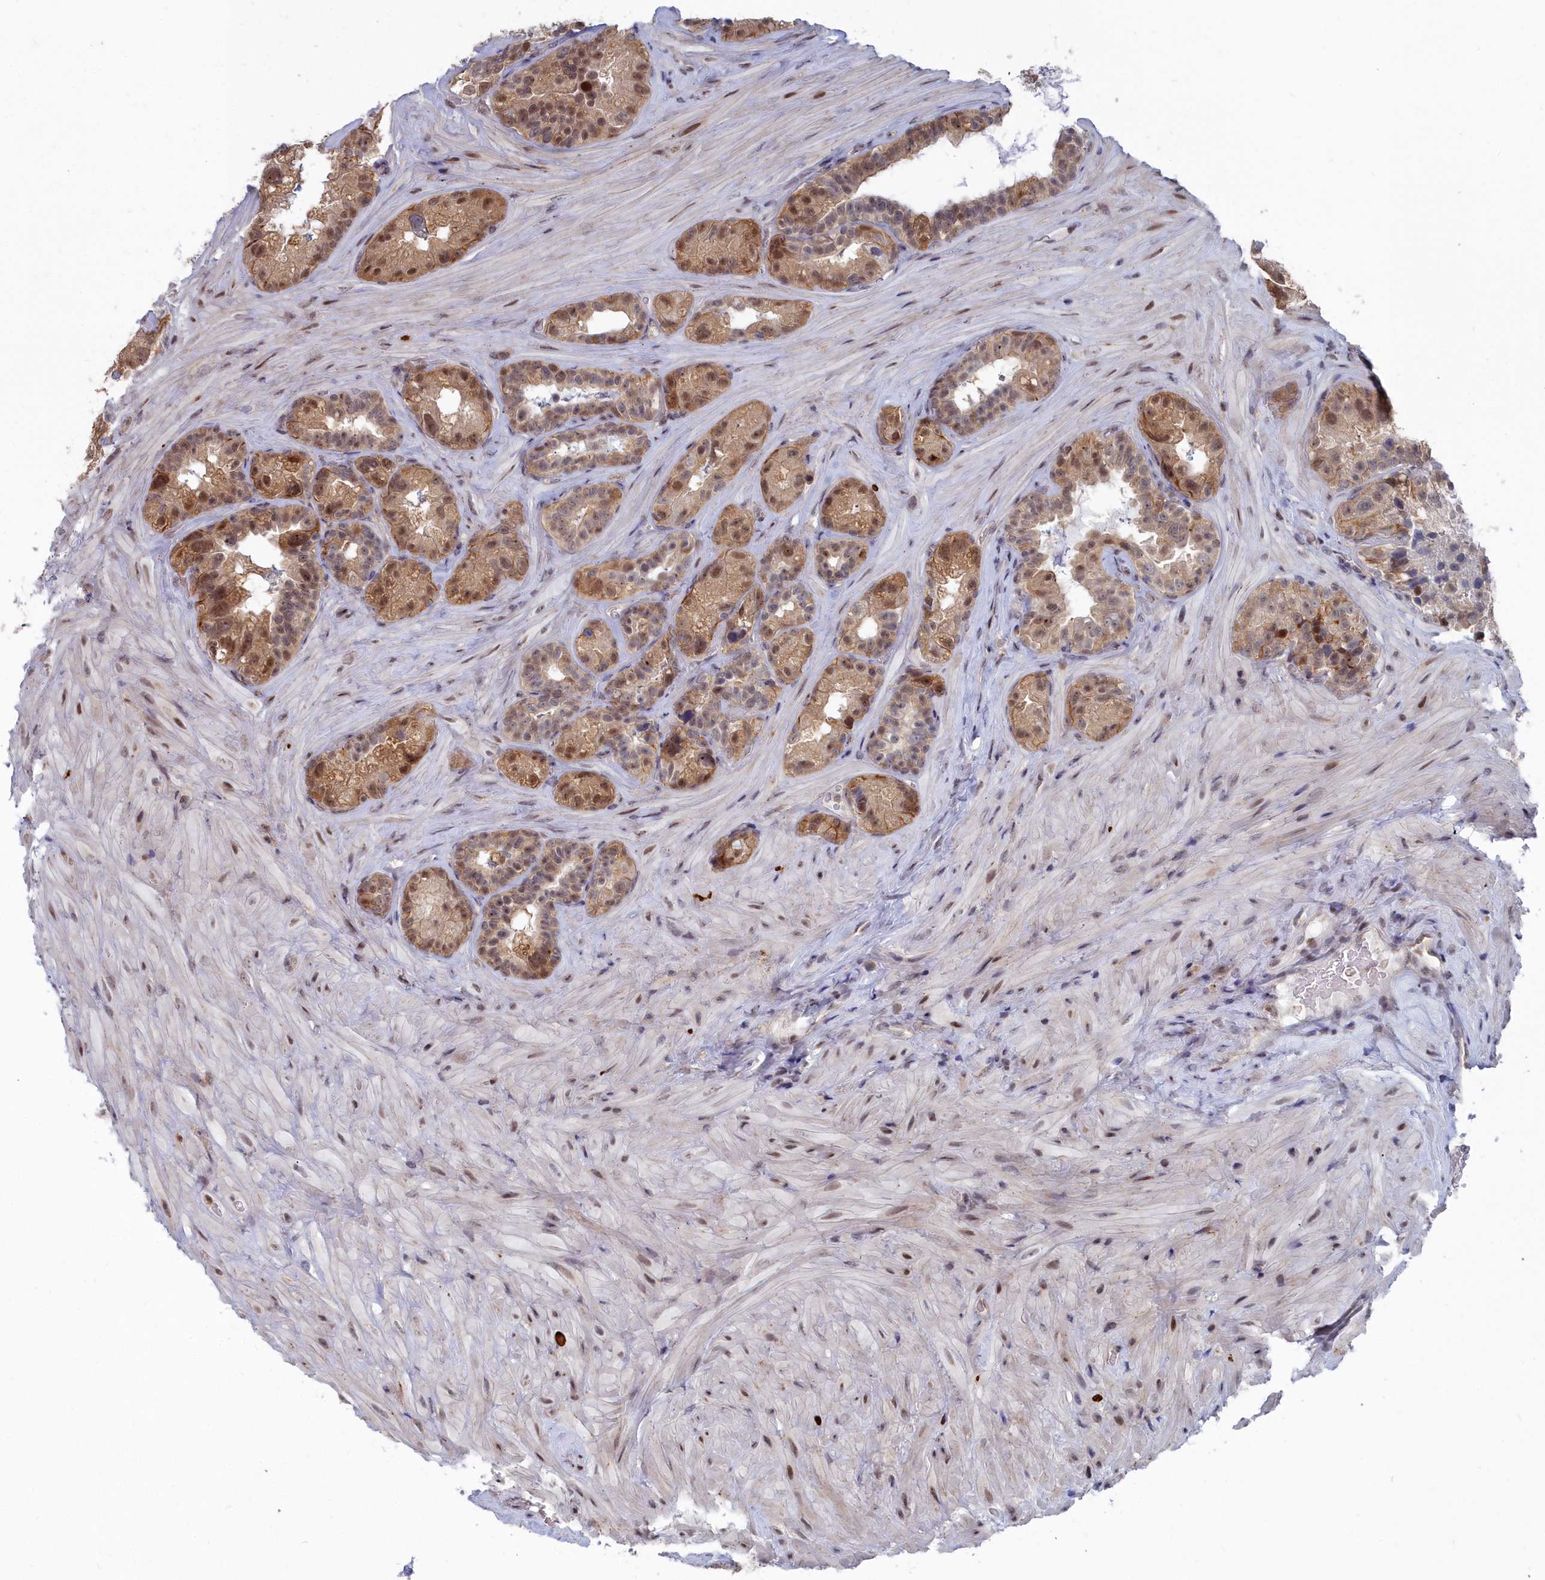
{"staining": {"intensity": "moderate", "quantity": ">75%", "location": "cytoplasmic/membranous,nuclear"}, "tissue": "seminal vesicle", "cell_type": "Glandular cells", "image_type": "normal", "snomed": [{"axis": "morphology", "description": "Normal tissue, NOS"}, {"axis": "topography", "description": "Seminal veicle"}, {"axis": "topography", "description": "Peripheral nerve tissue"}], "caption": "This image exhibits IHC staining of benign seminal vesicle, with medium moderate cytoplasmic/membranous,nuclear staining in about >75% of glandular cells.", "gene": "RPS27A", "patient": {"sex": "male", "age": 67}}